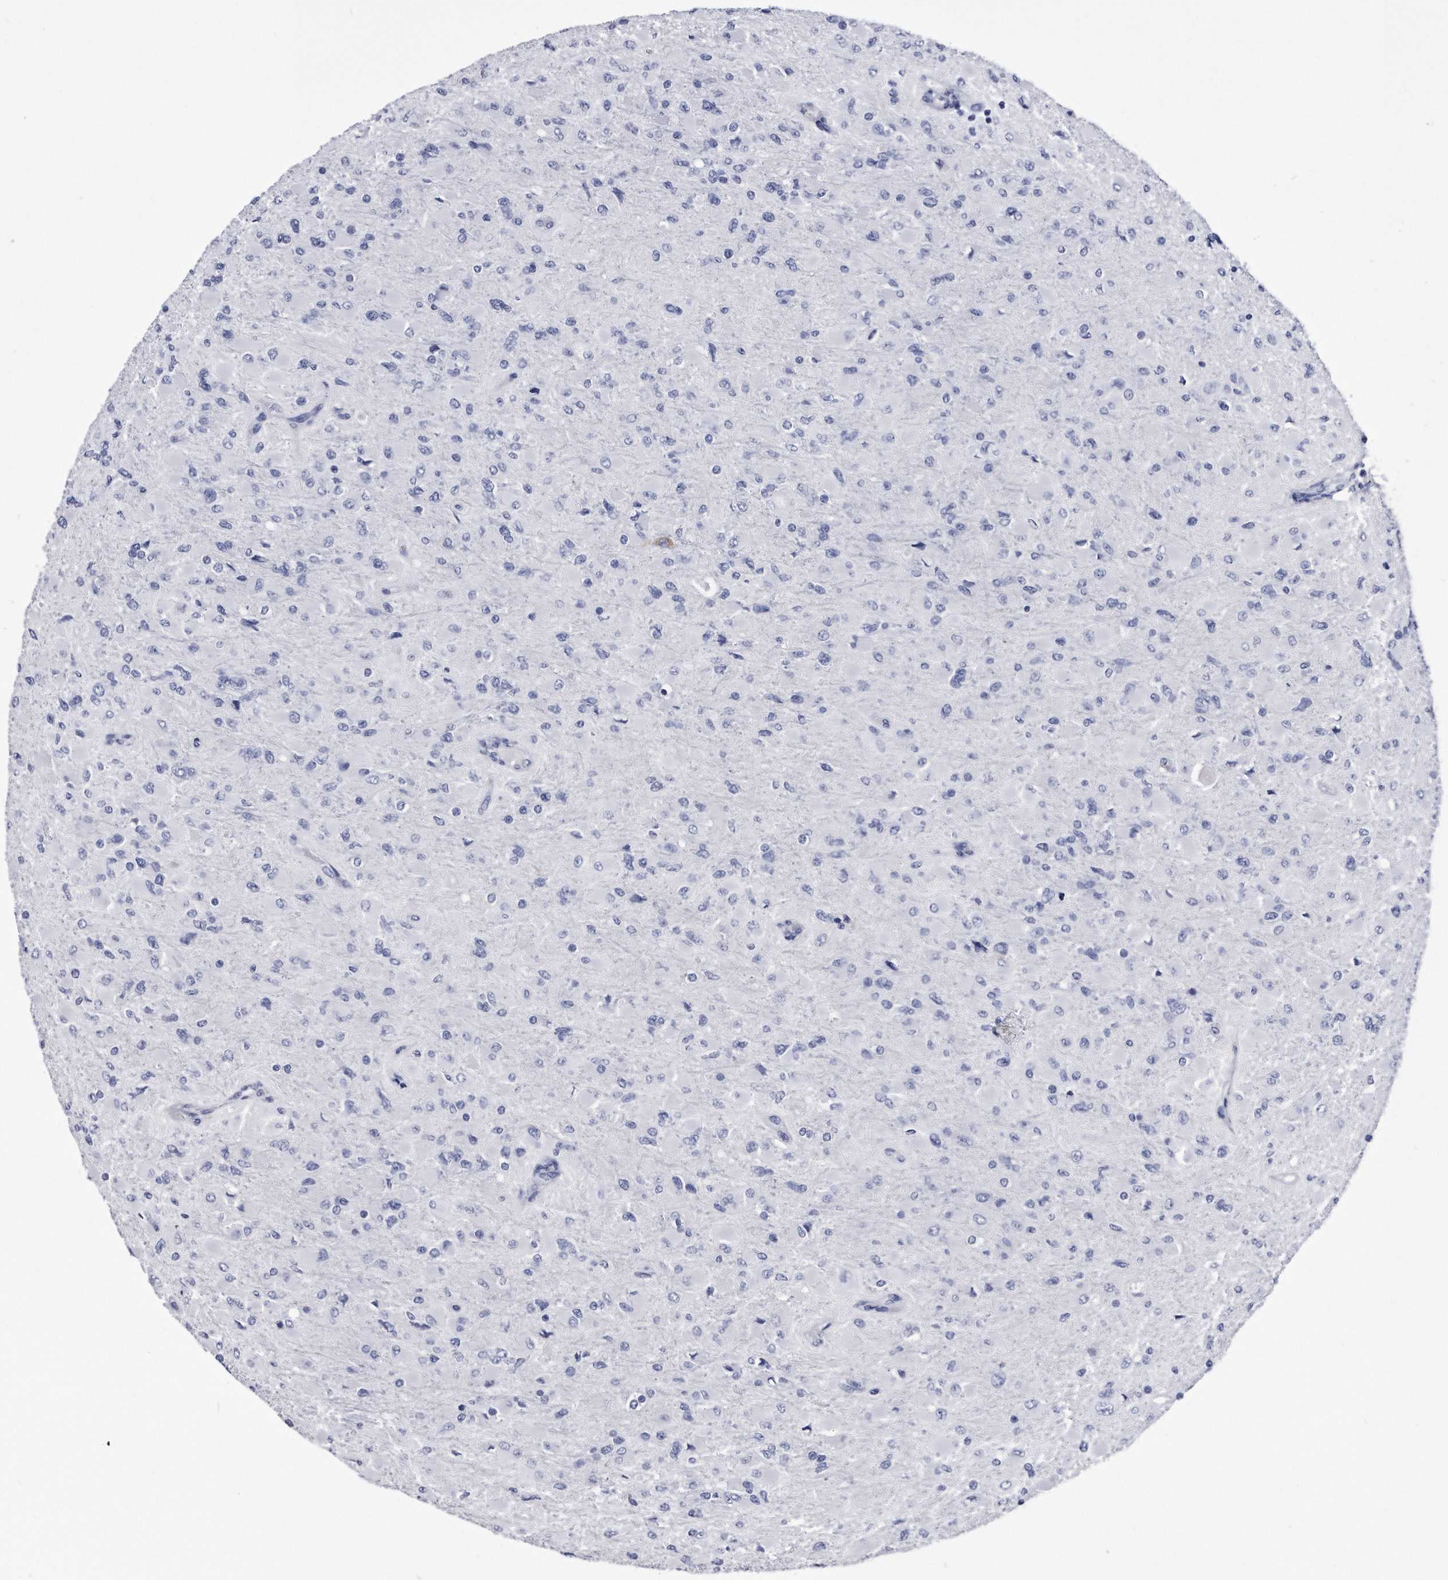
{"staining": {"intensity": "negative", "quantity": "none", "location": "none"}, "tissue": "glioma", "cell_type": "Tumor cells", "image_type": "cancer", "snomed": [{"axis": "morphology", "description": "Glioma, malignant, High grade"}, {"axis": "topography", "description": "Cerebral cortex"}], "caption": "The photomicrograph shows no staining of tumor cells in glioma.", "gene": "KCTD8", "patient": {"sex": "female", "age": 36}}